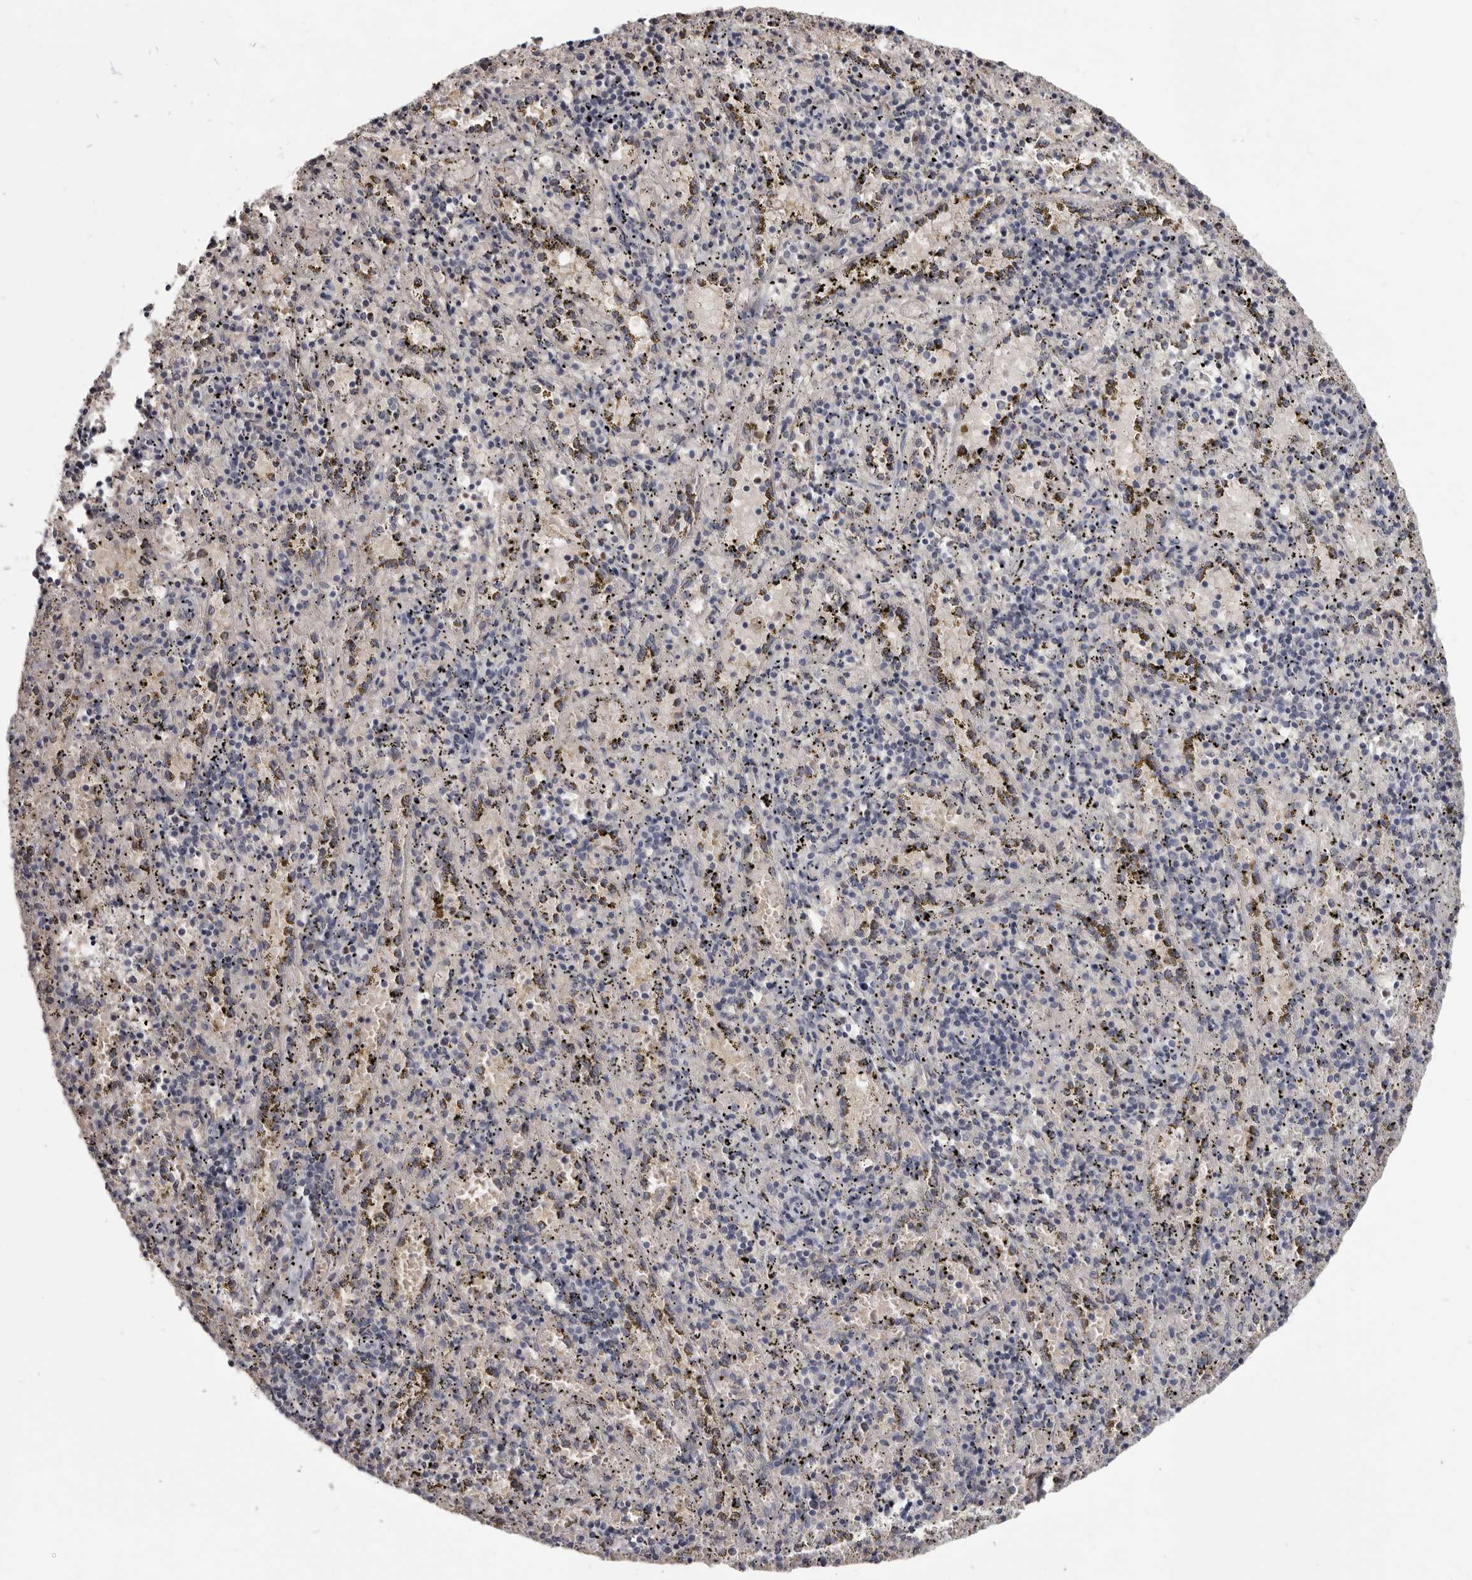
{"staining": {"intensity": "weak", "quantity": "<25%", "location": "cytoplasmic/membranous,nuclear"}, "tissue": "spleen", "cell_type": "Cells in red pulp", "image_type": "normal", "snomed": [{"axis": "morphology", "description": "Normal tissue, NOS"}, {"axis": "topography", "description": "Spleen"}], "caption": "Human spleen stained for a protein using IHC demonstrates no staining in cells in red pulp.", "gene": "CGN", "patient": {"sex": "male", "age": 11}}